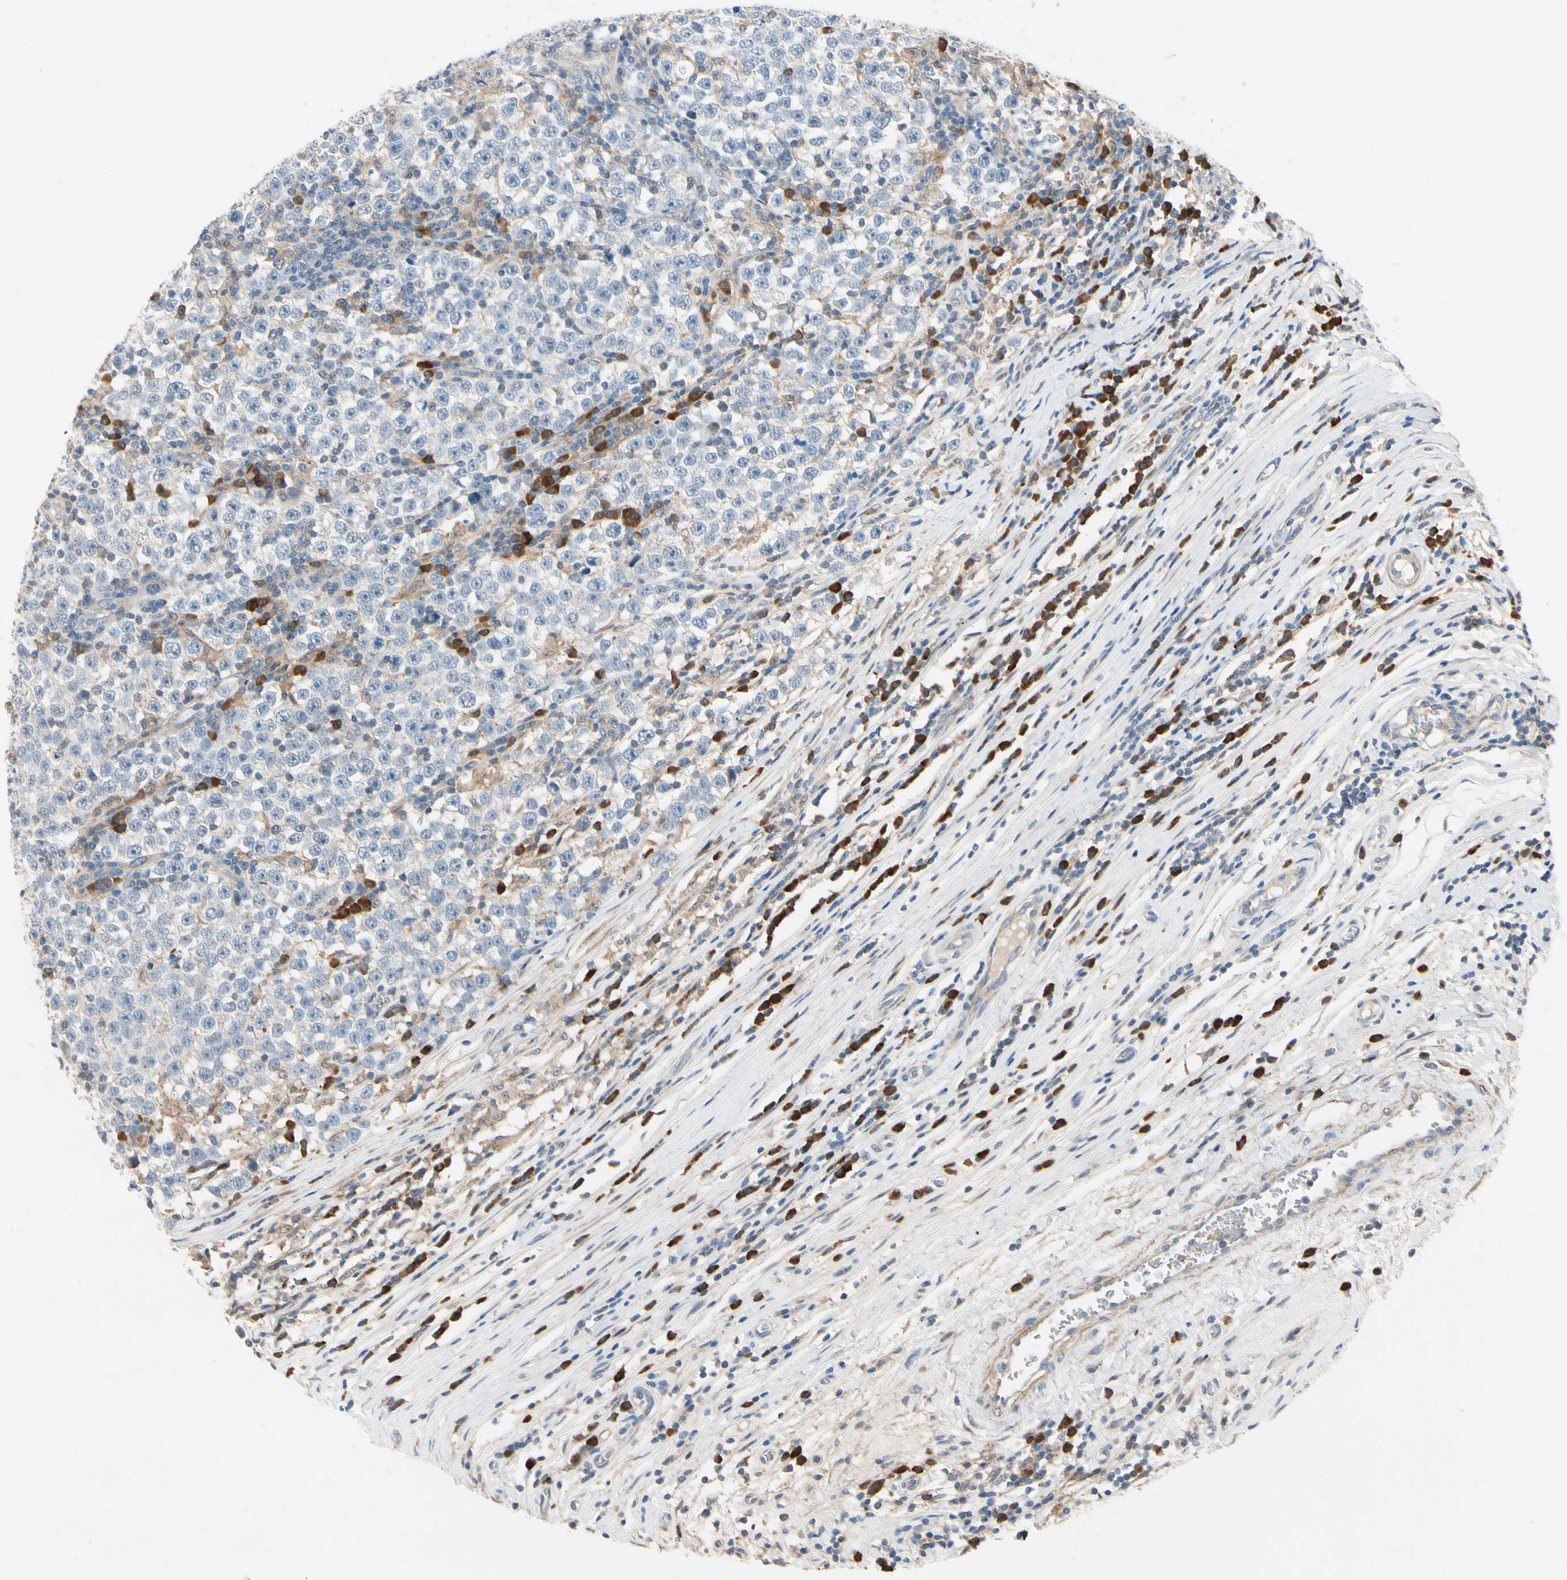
{"staining": {"intensity": "weak", "quantity": "<25%", "location": "cytoplasmic/membranous"}, "tissue": "testis cancer", "cell_type": "Tumor cells", "image_type": "cancer", "snomed": [{"axis": "morphology", "description": "Seminoma, NOS"}, {"axis": "topography", "description": "Testis"}], "caption": "IHC image of human testis seminoma stained for a protein (brown), which reveals no expression in tumor cells. Brightfield microscopy of immunohistochemistry (IHC) stained with DAB (3,3'-diaminobenzidine) (brown) and hematoxylin (blue), captured at high magnification.", "gene": "WIPI1", "patient": {"sex": "male", "age": 43}}